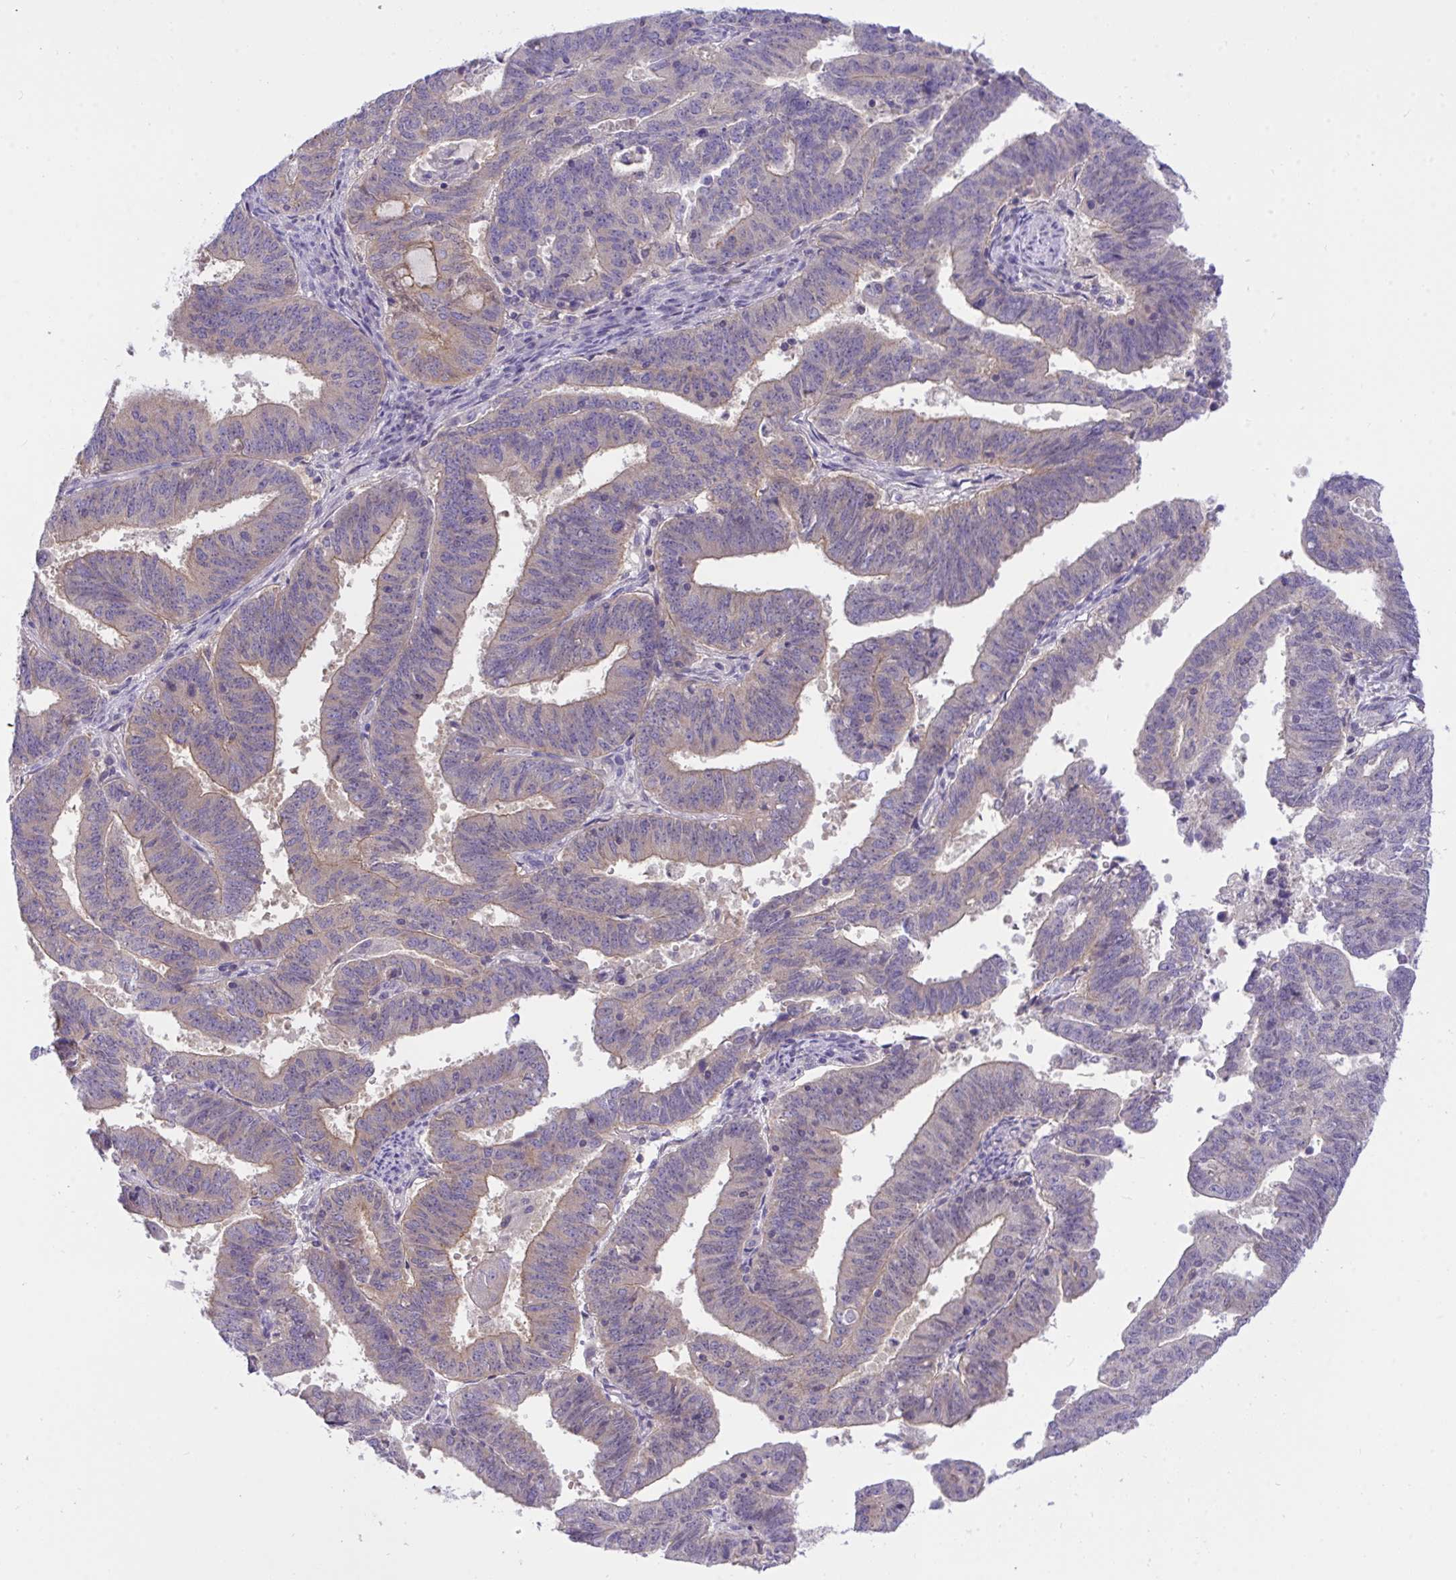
{"staining": {"intensity": "weak", "quantity": "25%-75%", "location": "cytoplasmic/membranous"}, "tissue": "endometrial cancer", "cell_type": "Tumor cells", "image_type": "cancer", "snomed": [{"axis": "morphology", "description": "Adenocarcinoma, NOS"}, {"axis": "topography", "description": "Endometrium"}], "caption": "Endometrial adenocarcinoma stained with IHC reveals weak cytoplasmic/membranous staining in about 25%-75% of tumor cells.", "gene": "TLN2", "patient": {"sex": "female", "age": 82}}